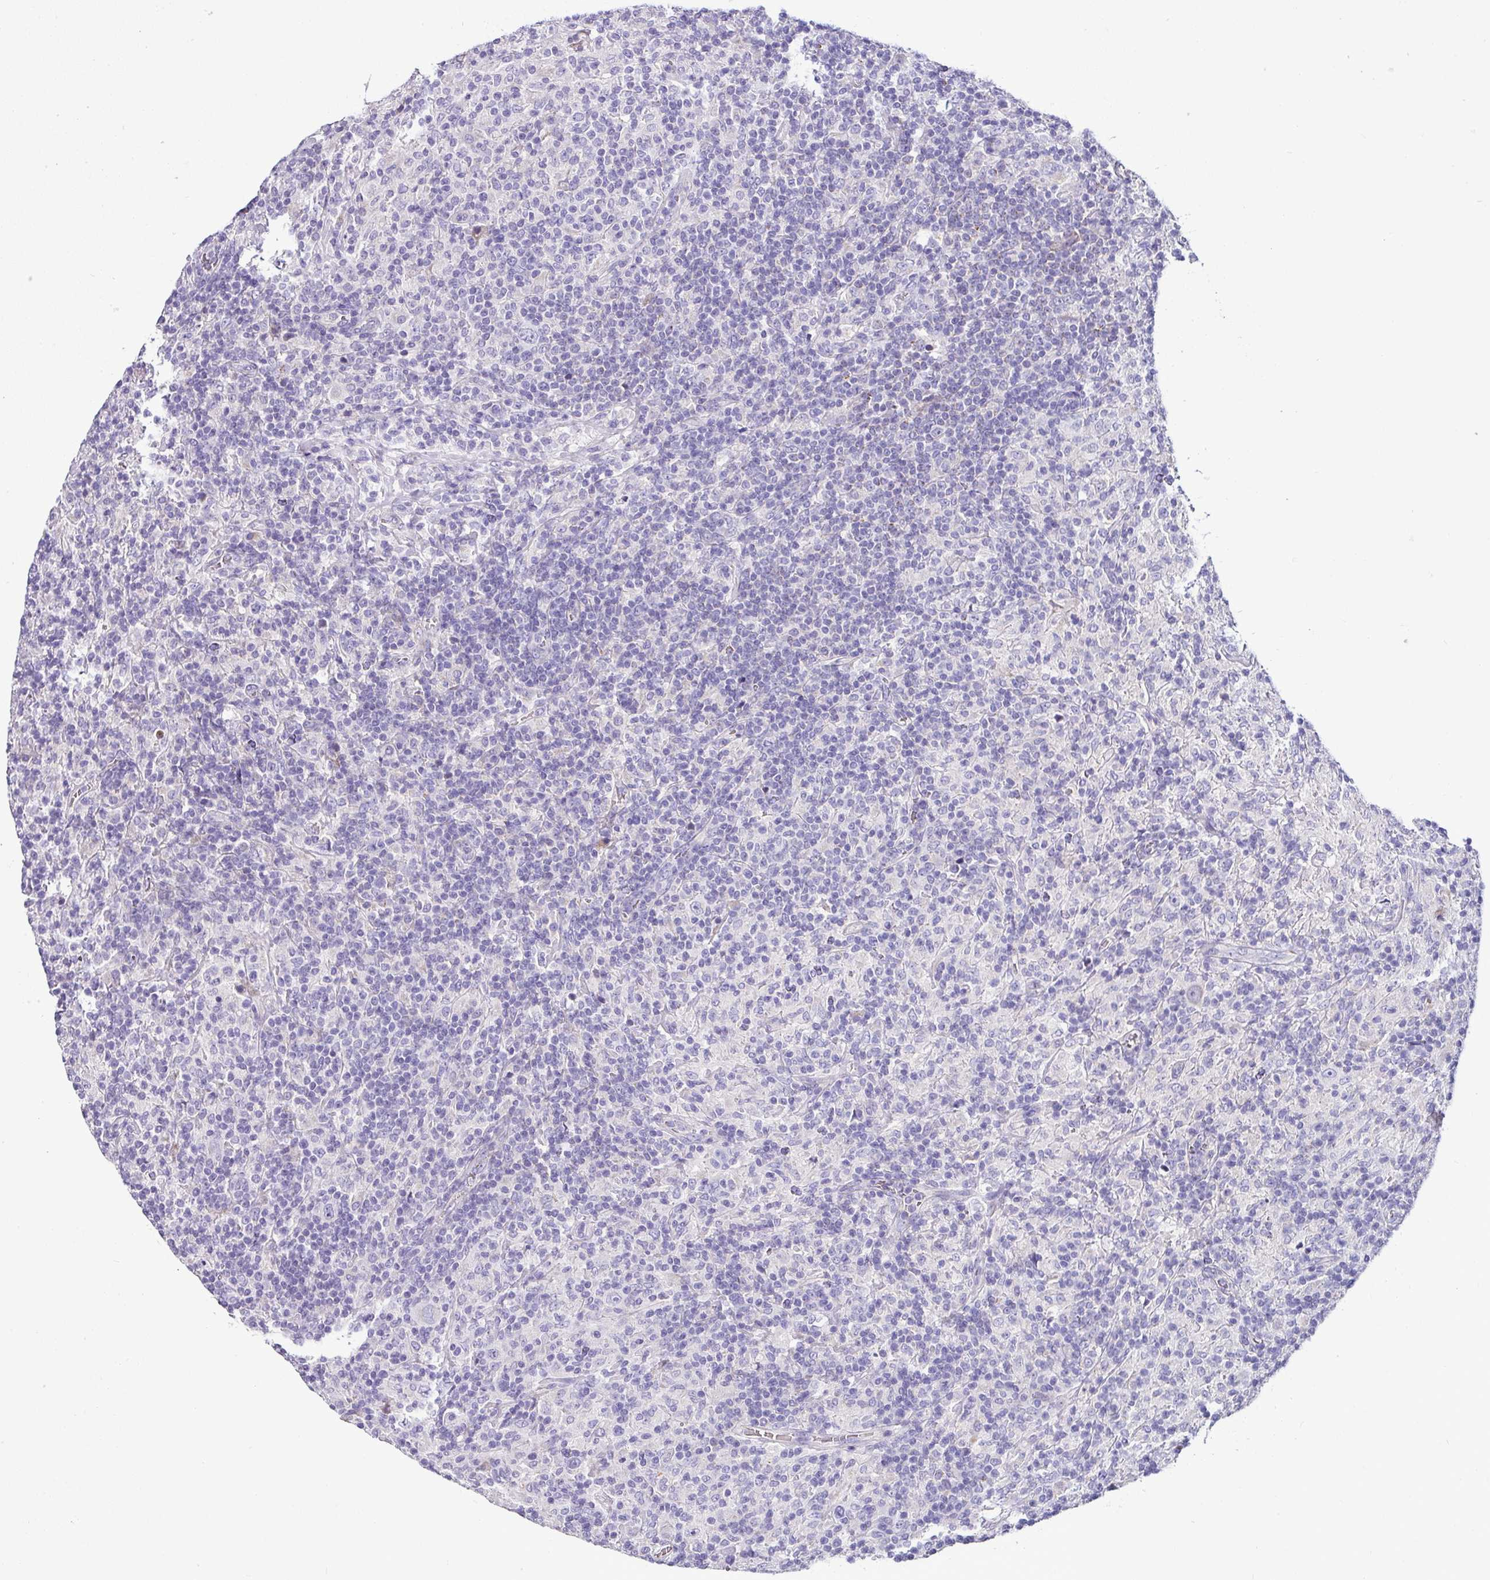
{"staining": {"intensity": "negative", "quantity": "none", "location": "none"}, "tissue": "lymphoma", "cell_type": "Tumor cells", "image_type": "cancer", "snomed": [{"axis": "morphology", "description": "Hodgkin's disease, NOS"}, {"axis": "topography", "description": "Lymph node"}], "caption": "DAB immunohistochemical staining of Hodgkin's disease displays no significant expression in tumor cells.", "gene": "NAPSA", "patient": {"sex": "male", "age": 70}}